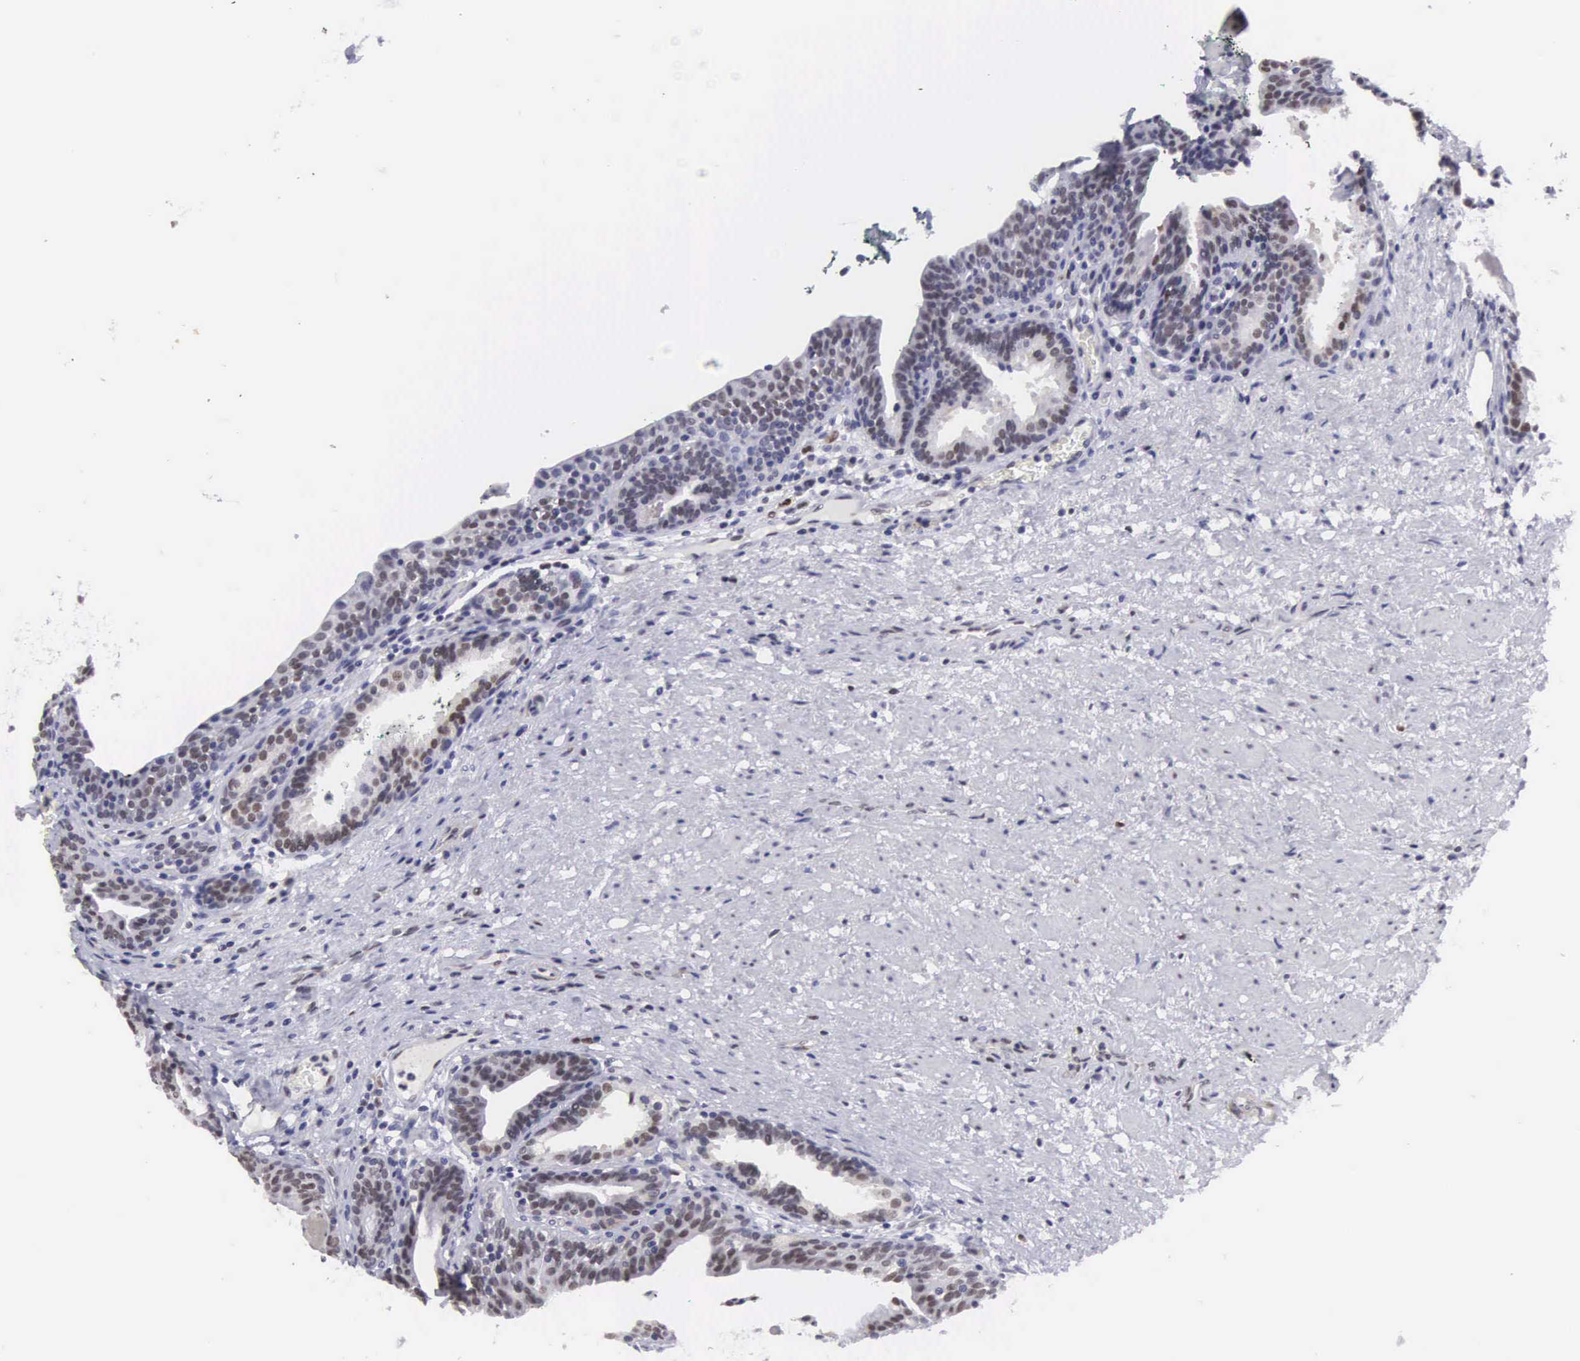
{"staining": {"intensity": "moderate", "quantity": "25%-75%", "location": "nuclear"}, "tissue": "prostate", "cell_type": "Glandular cells", "image_type": "normal", "snomed": [{"axis": "morphology", "description": "Normal tissue, NOS"}, {"axis": "topography", "description": "Prostate"}], "caption": "DAB (3,3'-diaminobenzidine) immunohistochemical staining of unremarkable human prostate shows moderate nuclear protein staining in approximately 25%-75% of glandular cells.", "gene": "ETV6", "patient": {"sex": "male", "age": 65}}